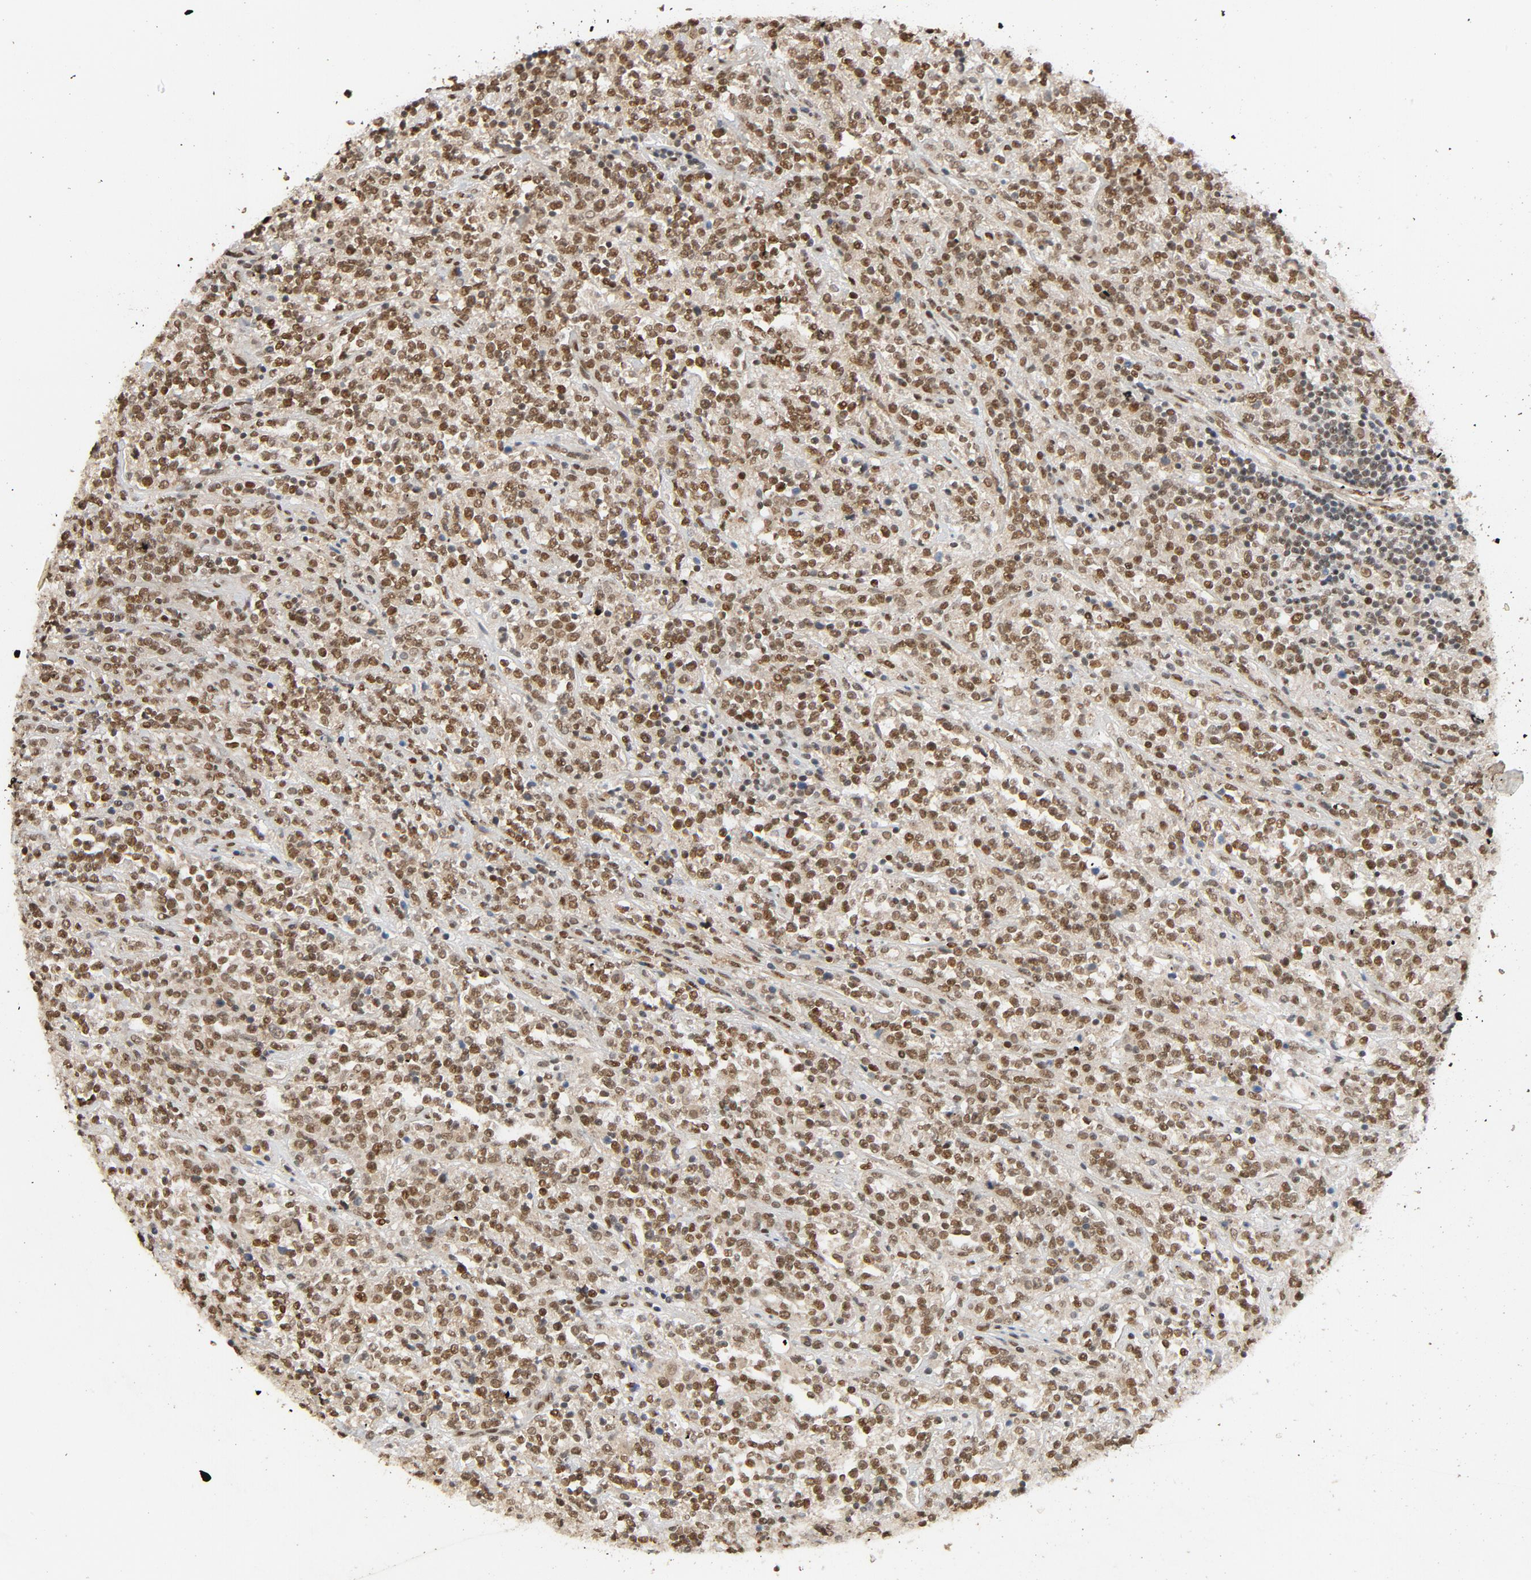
{"staining": {"intensity": "strong", "quantity": ">75%", "location": "nuclear"}, "tissue": "lymphoma", "cell_type": "Tumor cells", "image_type": "cancer", "snomed": [{"axis": "morphology", "description": "Malignant lymphoma, non-Hodgkin's type, High grade"}, {"axis": "topography", "description": "Soft tissue"}], "caption": "IHC (DAB (3,3'-diaminobenzidine)) staining of human malignant lymphoma, non-Hodgkin's type (high-grade) demonstrates strong nuclear protein positivity in approximately >75% of tumor cells. Using DAB (brown) and hematoxylin (blue) stains, captured at high magnification using brightfield microscopy.", "gene": "SMARCD1", "patient": {"sex": "male", "age": 18}}